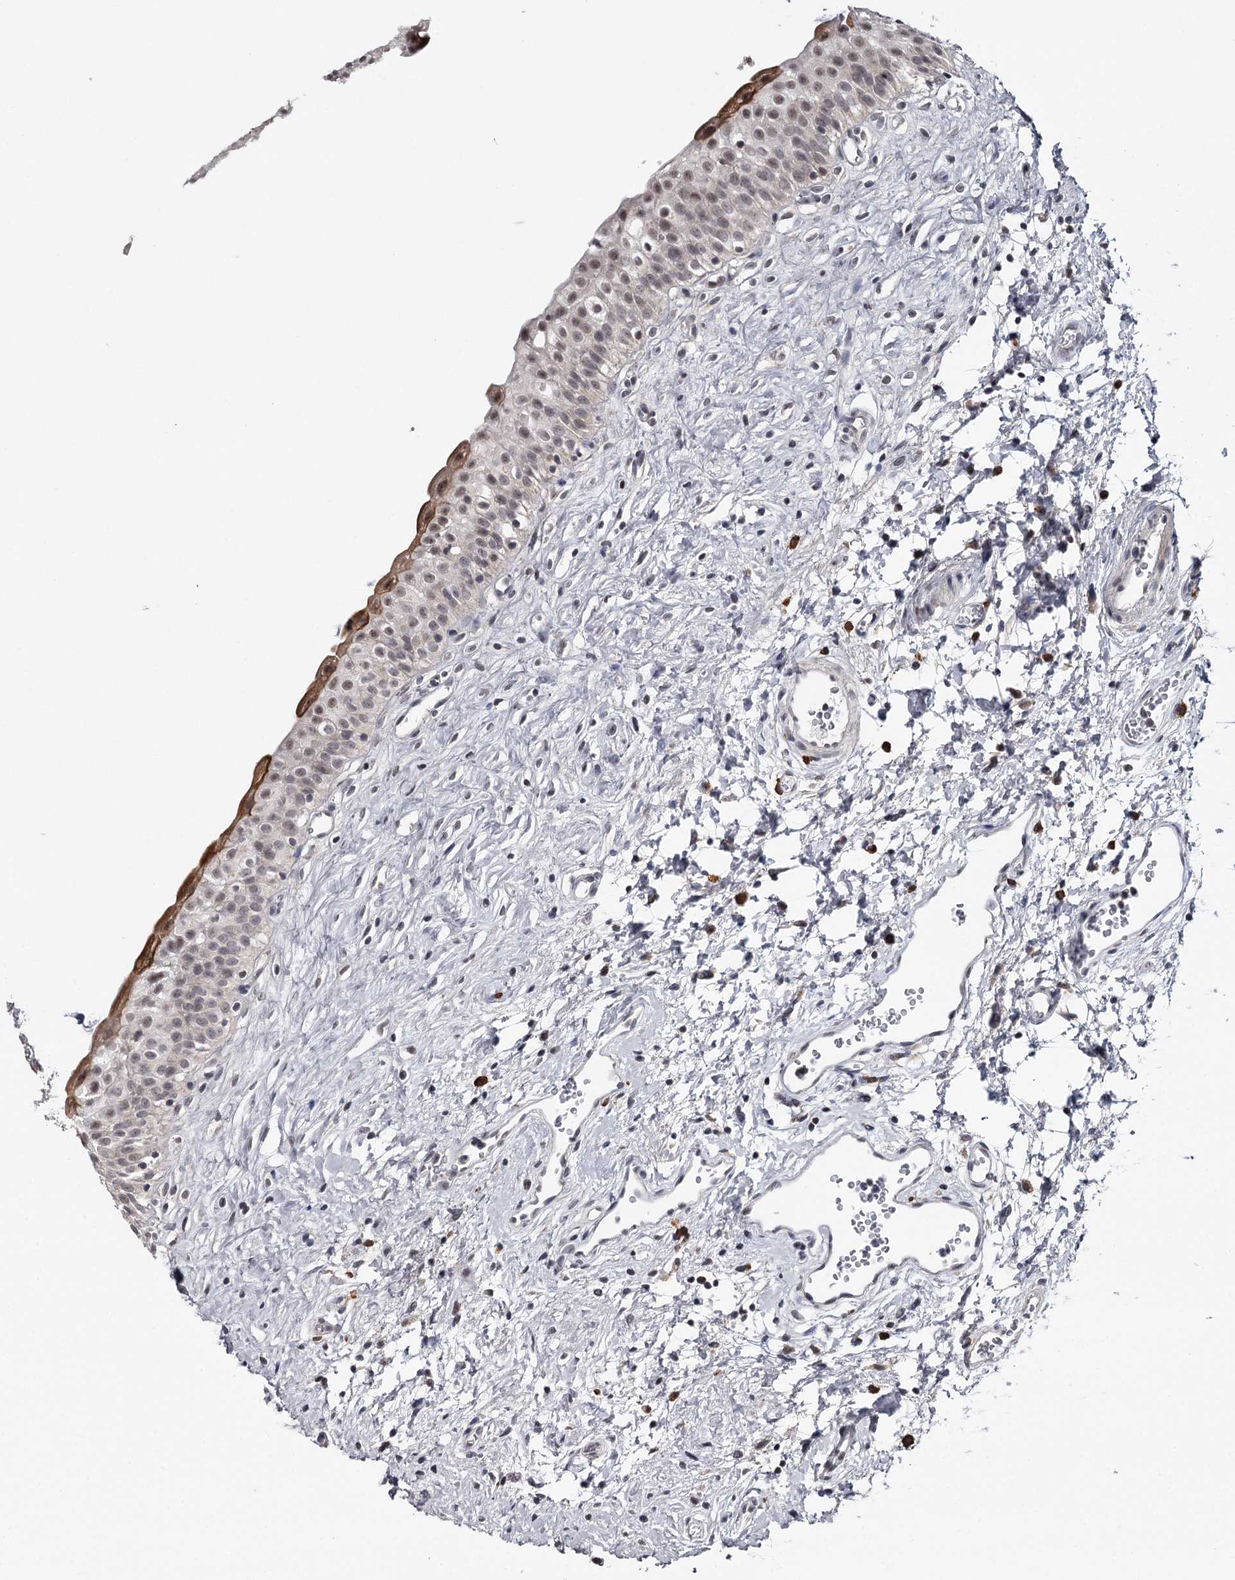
{"staining": {"intensity": "moderate", "quantity": "25%-75%", "location": "cytoplasmic/membranous,nuclear"}, "tissue": "urinary bladder", "cell_type": "Urothelial cells", "image_type": "normal", "snomed": [{"axis": "morphology", "description": "Normal tissue, NOS"}, {"axis": "topography", "description": "Urinary bladder"}], "caption": "Immunohistochemical staining of unremarkable human urinary bladder reveals moderate cytoplasmic/membranous,nuclear protein expression in about 25%-75% of urothelial cells. (DAB (3,3'-diaminobenzidine) = brown stain, brightfield microscopy at high magnification).", "gene": "GTSF1", "patient": {"sex": "male", "age": 51}}